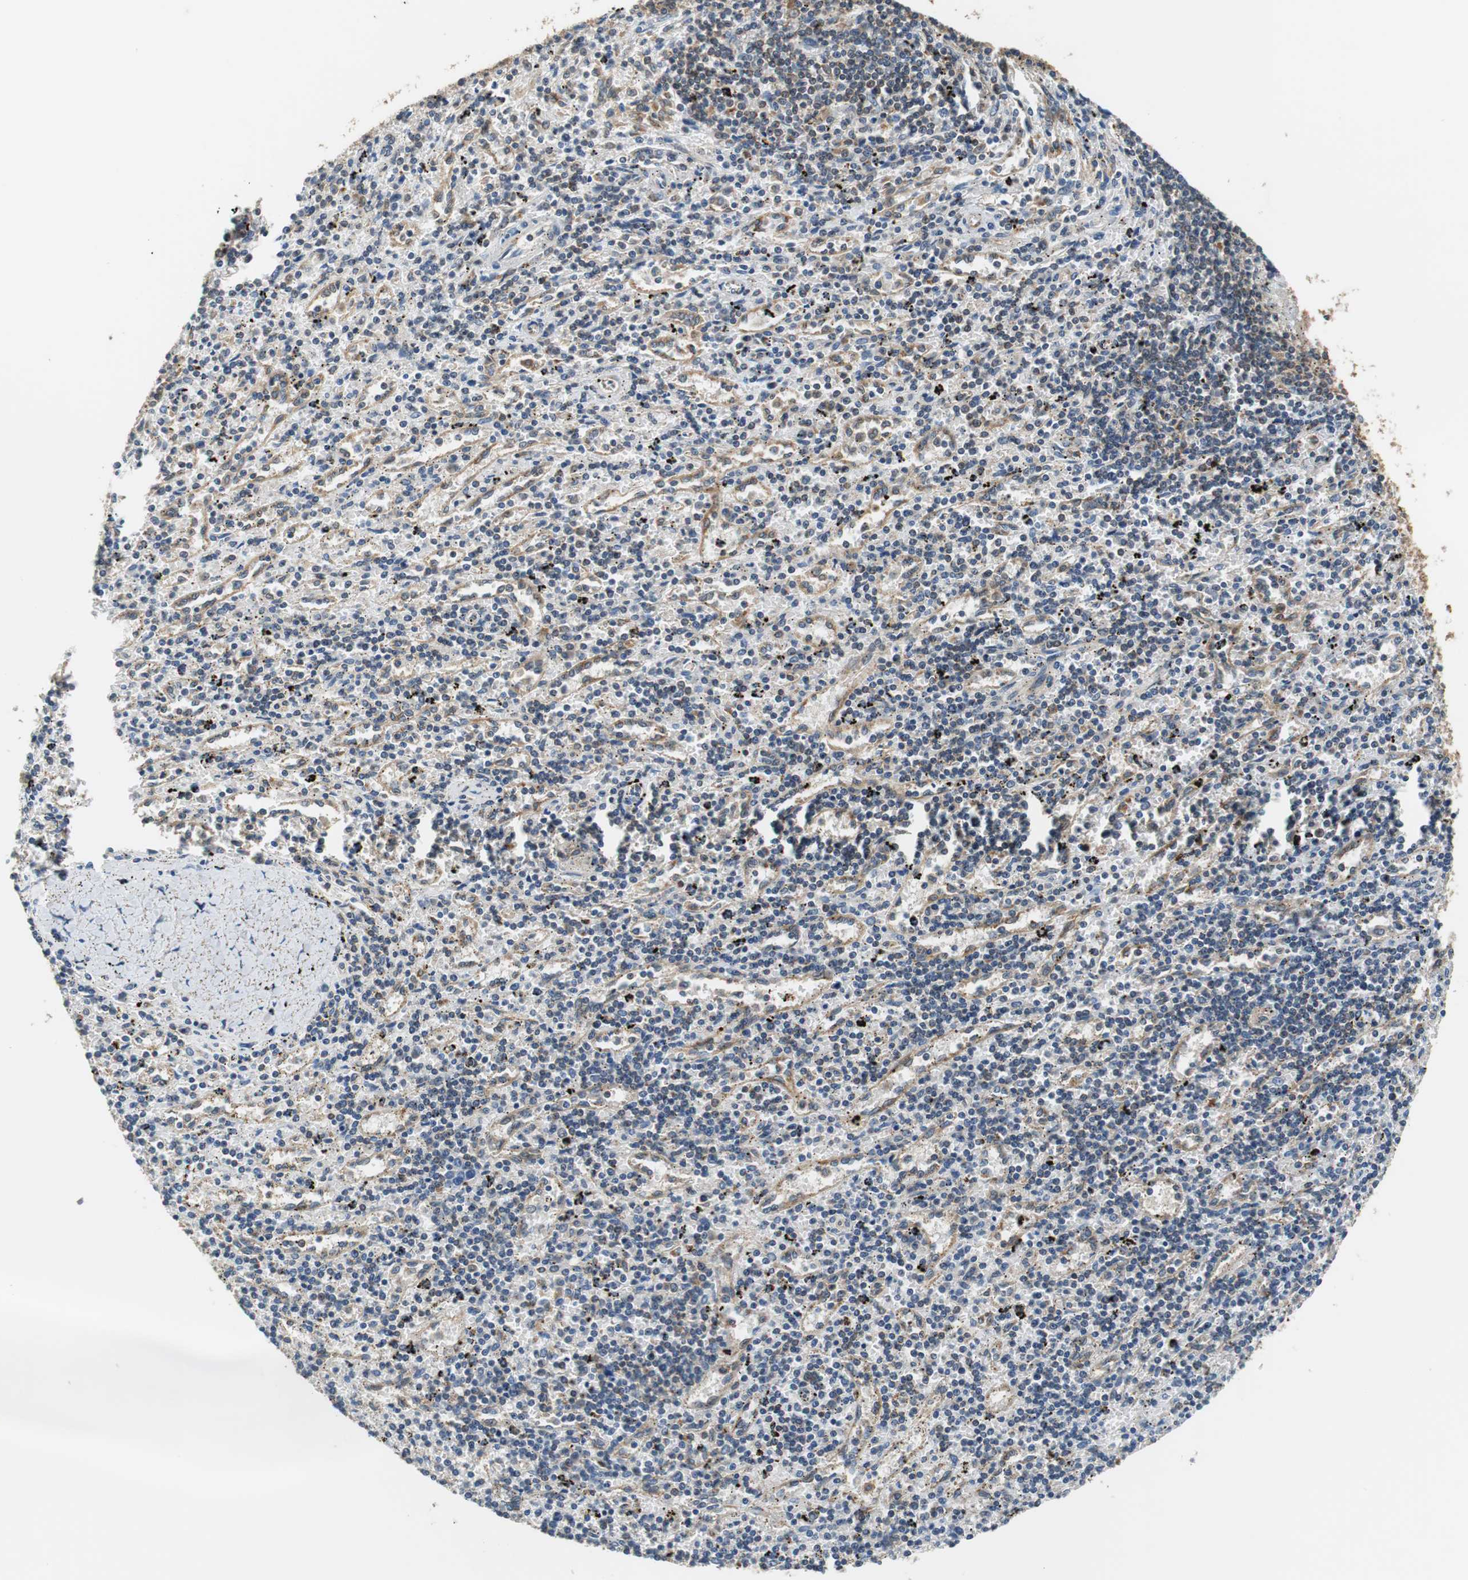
{"staining": {"intensity": "moderate", "quantity": "<25%", "location": "cytoplasmic/membranous"}, "tissue": "lymphoma", "cell_type": "Tumor cells", "image_type": "cancer", "snomed": [{"axis": "morphology", "description": "Malignant lymphoma, non-Hodgkin's type, Low grade"}, {"axis": "topography", "description": "Spleen"}], "caption": "Immunohistochemistry (IHC) photomicrograph of neoplastic tissue: lymphoma stained using immunohistochemistry (IHC) demonstrates low levels of moderate protein expression localized specifically in the cytoplasmic/membranous of tumor cells, appearing as a cytoplasmic/membranous brown color.", "gene": "CNOT3", "patient": {"sex": "male", "age": 76}}